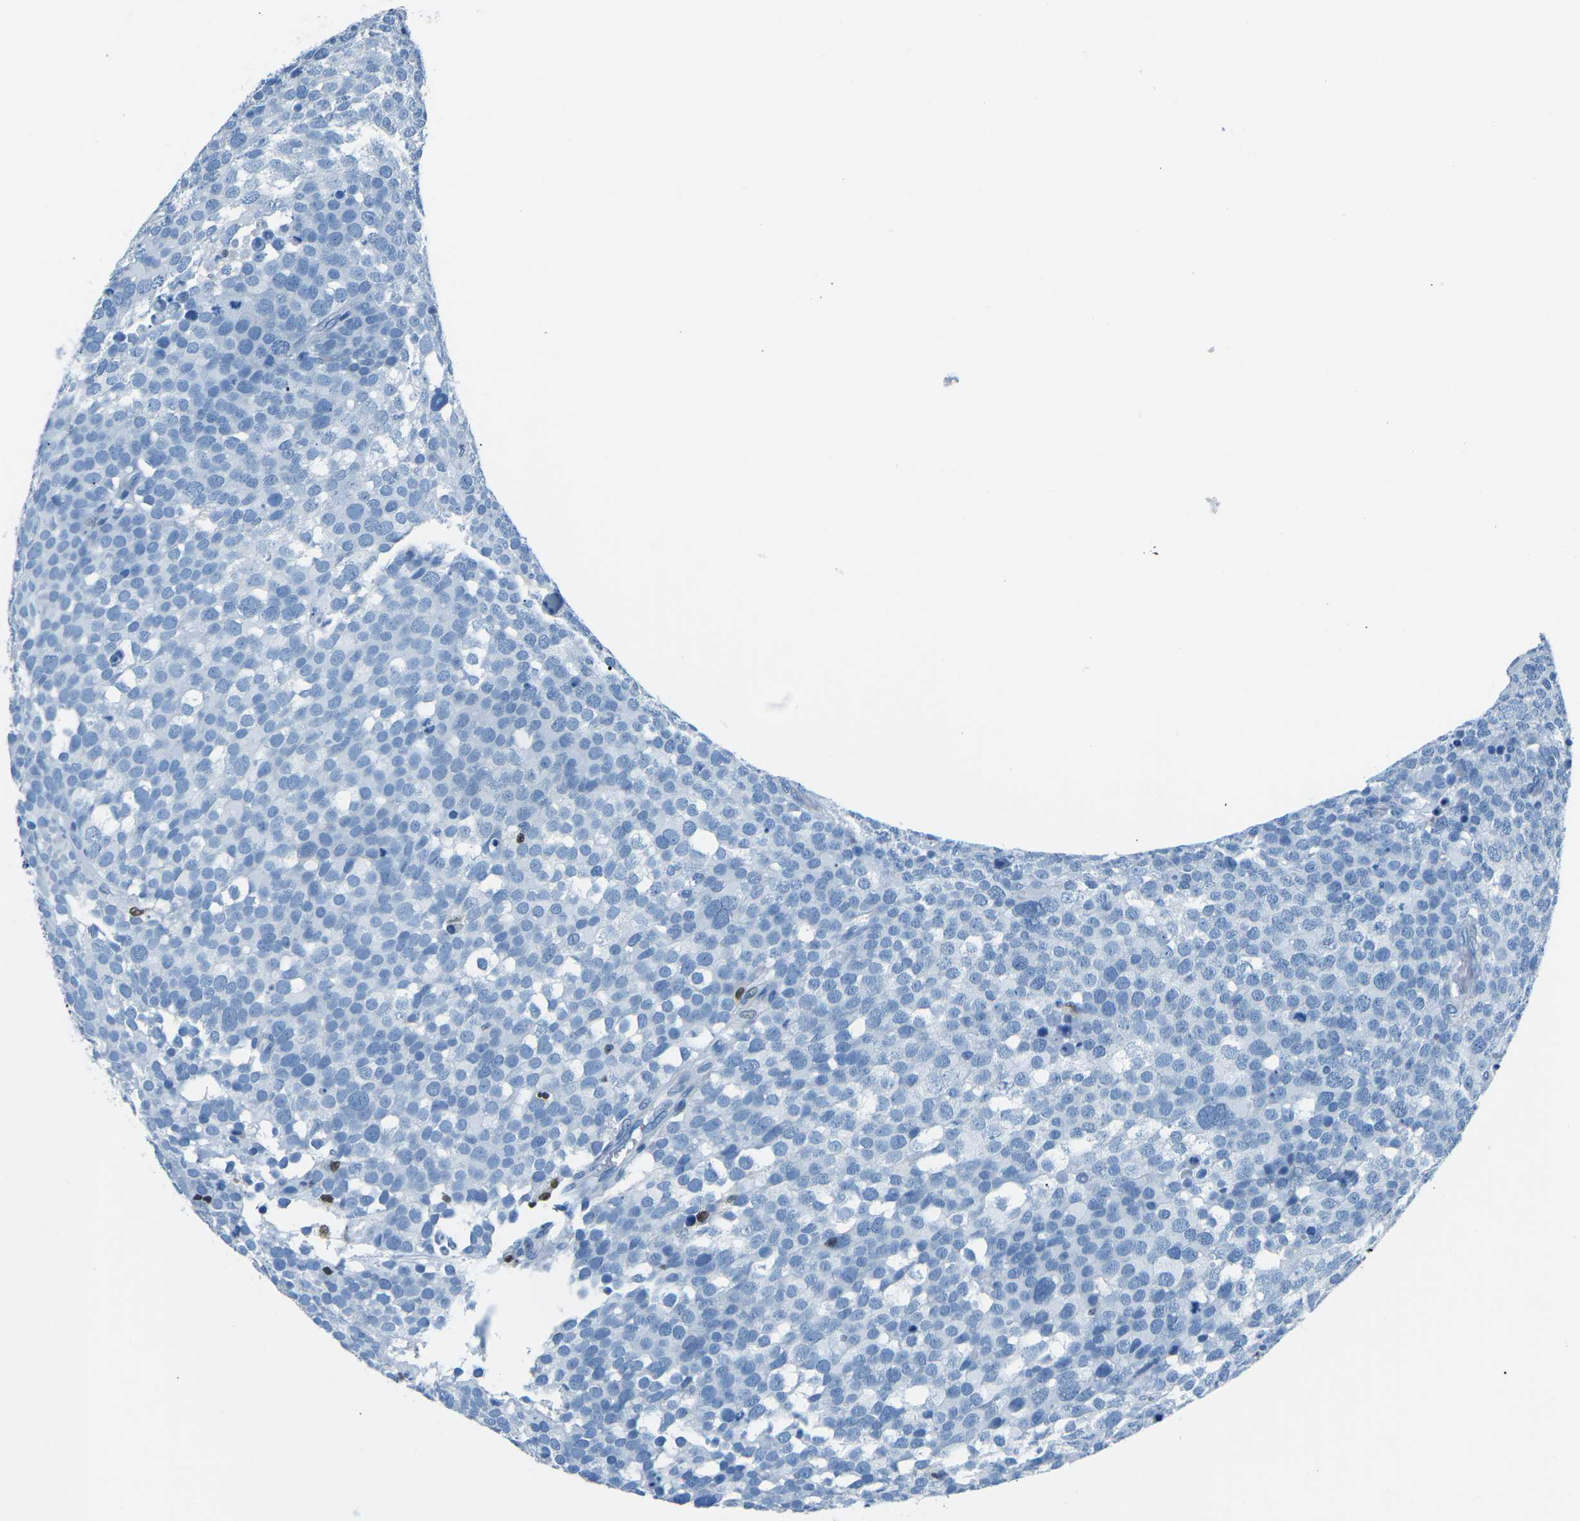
{"staining": {"intensity": "negative", "quantity": "none", "location": "none"}, "tissue": "testis cancer", "cell_type": "Tumor cells", "image_type": "cancer", "snomed": [{"axis": "morphology", "description": "Seminoma, NOS"}, {"axis": "topography", "description": "Testis"}], "caption": "High power microscopy micrograph of an immunohistochemistry micrograph of testis cancer (seminoma), revealing no significant staining in tumor cells.", "gene": "CELF2", "patient": {"sex": "male", "age": 71}}